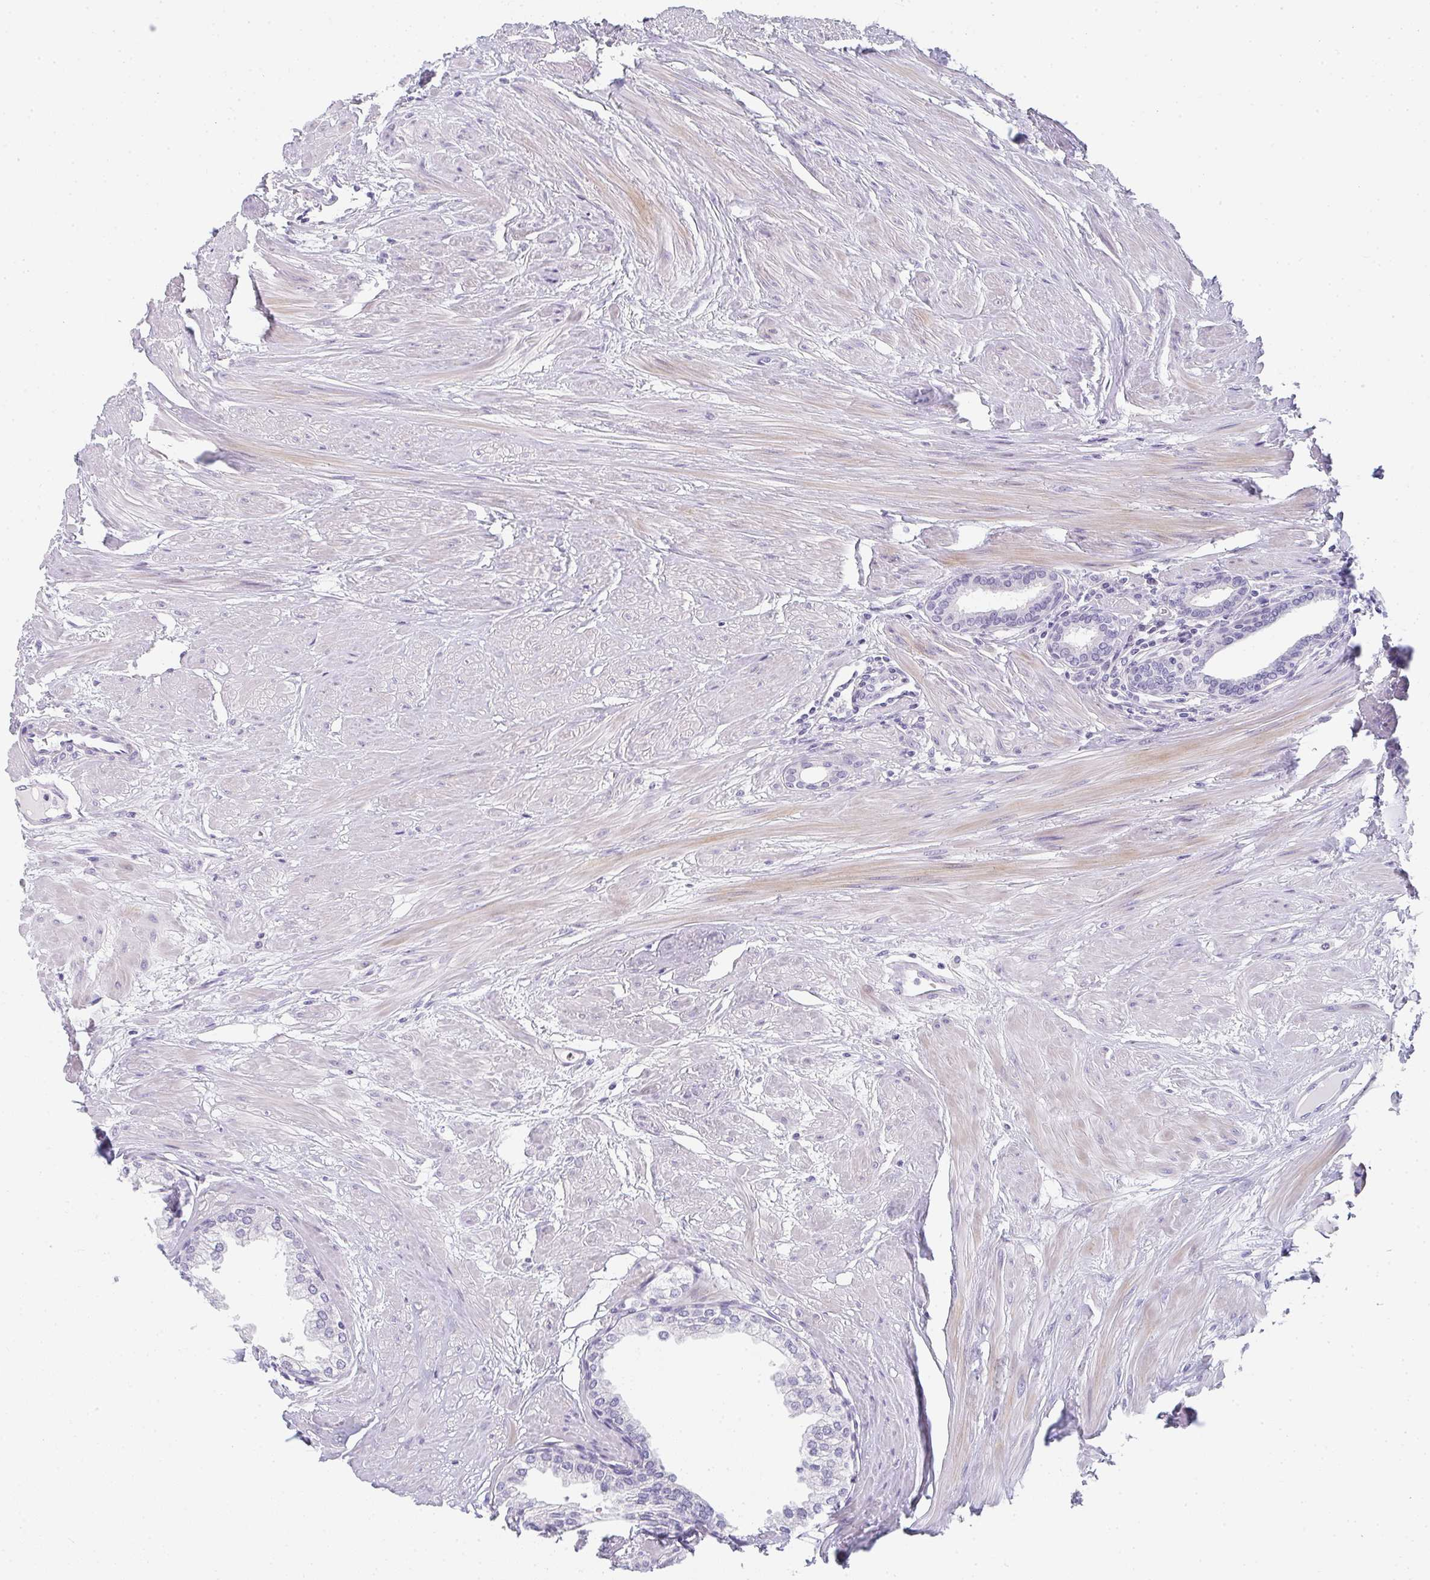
{"staining": {"intensity": "negative", "quantity": "none", "location": "none"}, "tissue": "prostate", "cell_type": "Glandular cells", "image_type": "normal", "snomed": [{"axis": "morphology", "description": "Normal tissue, NOS"}, {"axis": "topography", "description": "Prostate"}, {"axis": "topography", "description": "Peripheral nerve tissue"}], "caption": "The histopathology image displays no significant staining in glandular cells of prostate.", "gene": "NEU2", "patient": {"sex": "male", "age": 55}}